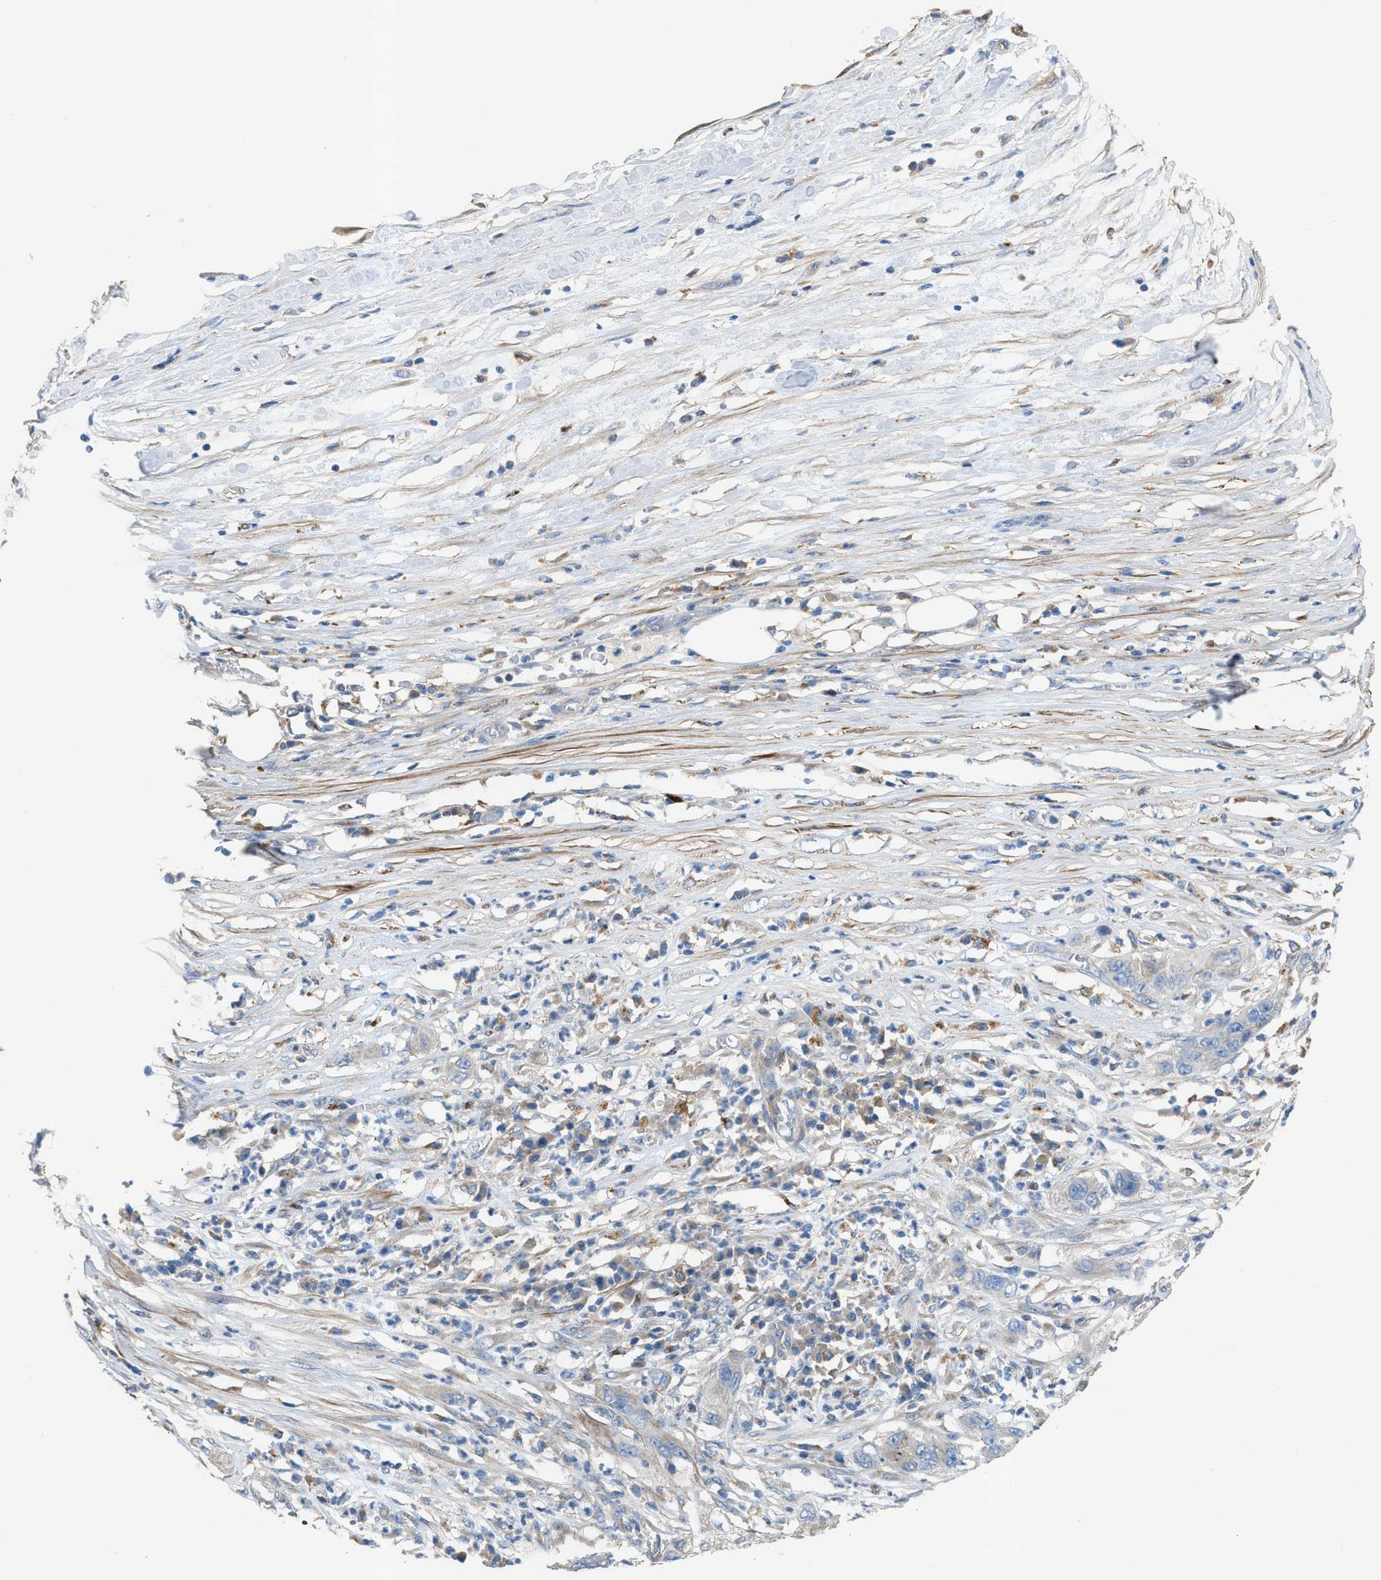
{"staining": {"intensity": "negative", "quantity": "none", "location": "none"}, "tissue": "pancreatic cancer", "cell_type": "Tumor cells", "image_type": "cancer", "snomed": [{"axis": "morphology", "description": "Adenocarcinoma, NOS"}, {"axis": "topography", "description": "Pancreas"}], "caption": "Pancreatic adenocarcinoma was stained to show a protein in brown. There is no significant expression in tumor cells. (Brightfield microscopy of DAB (3,3'-diaminobenzidine) IHC at high magnification).", "gene": "AOAH", "patient": {"sex": "female", "age": 78}}